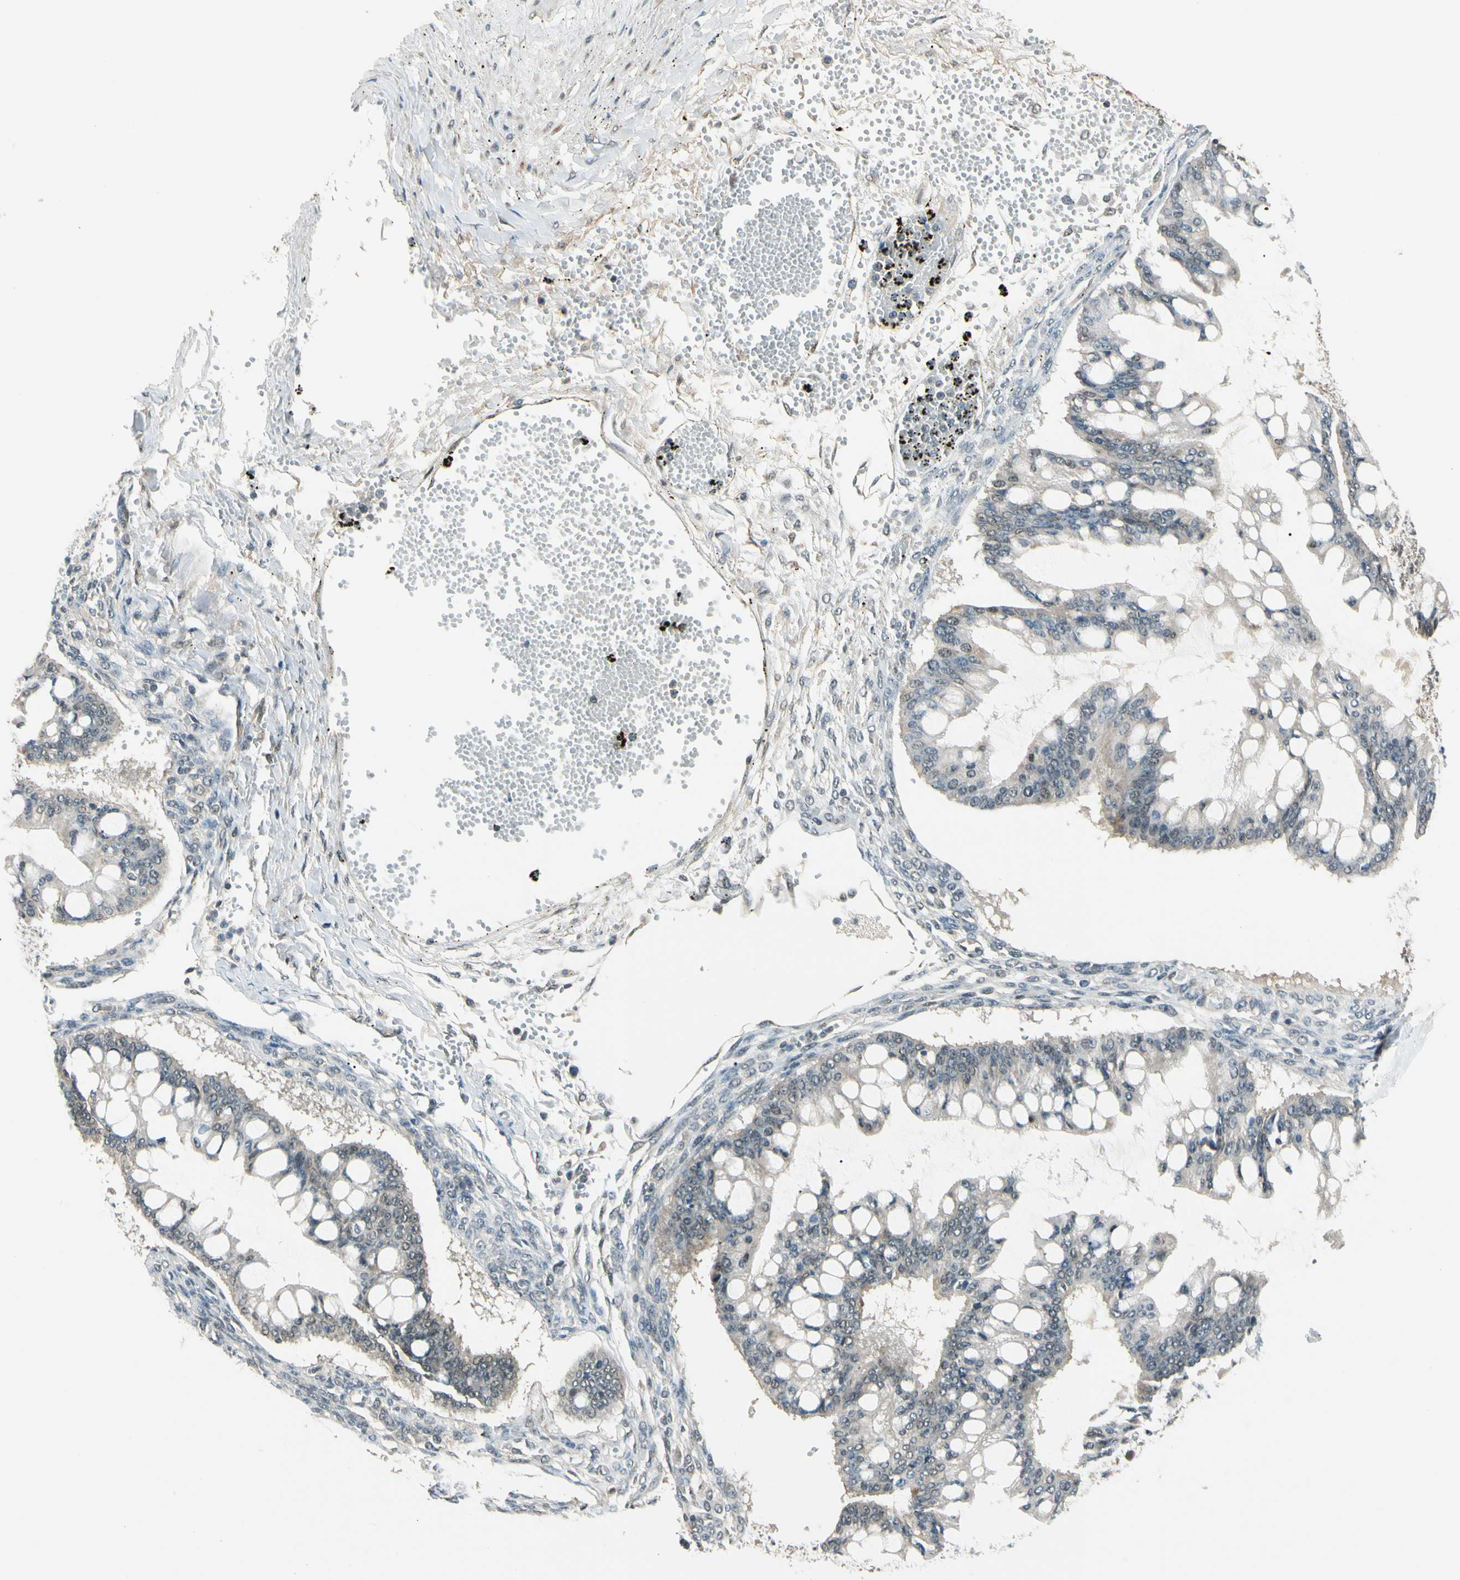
{"staining": {"intensity": "weak", "quantity": "25%-75%", "location": "cytoplasmic/membranous"}, "tissue": "ovarian cancer", "cell_type": "Tumor cells", "image_type": "cancer", "snomed": [{"axis": "morphology", "description": "Cystadenocarcinoma, mucinous, NOS"}, {"axis": "topography", "description": "Ovary"}], "caption": "Approximately 25%-75% of tumor cells in human ovarian cancer reveal weak cytoplasmic/membranous protein positivity as visualized by brown immunohistochemical staining.", "gene": "ZSCAN12", "patient": {"sex": "female", "age": 73}}